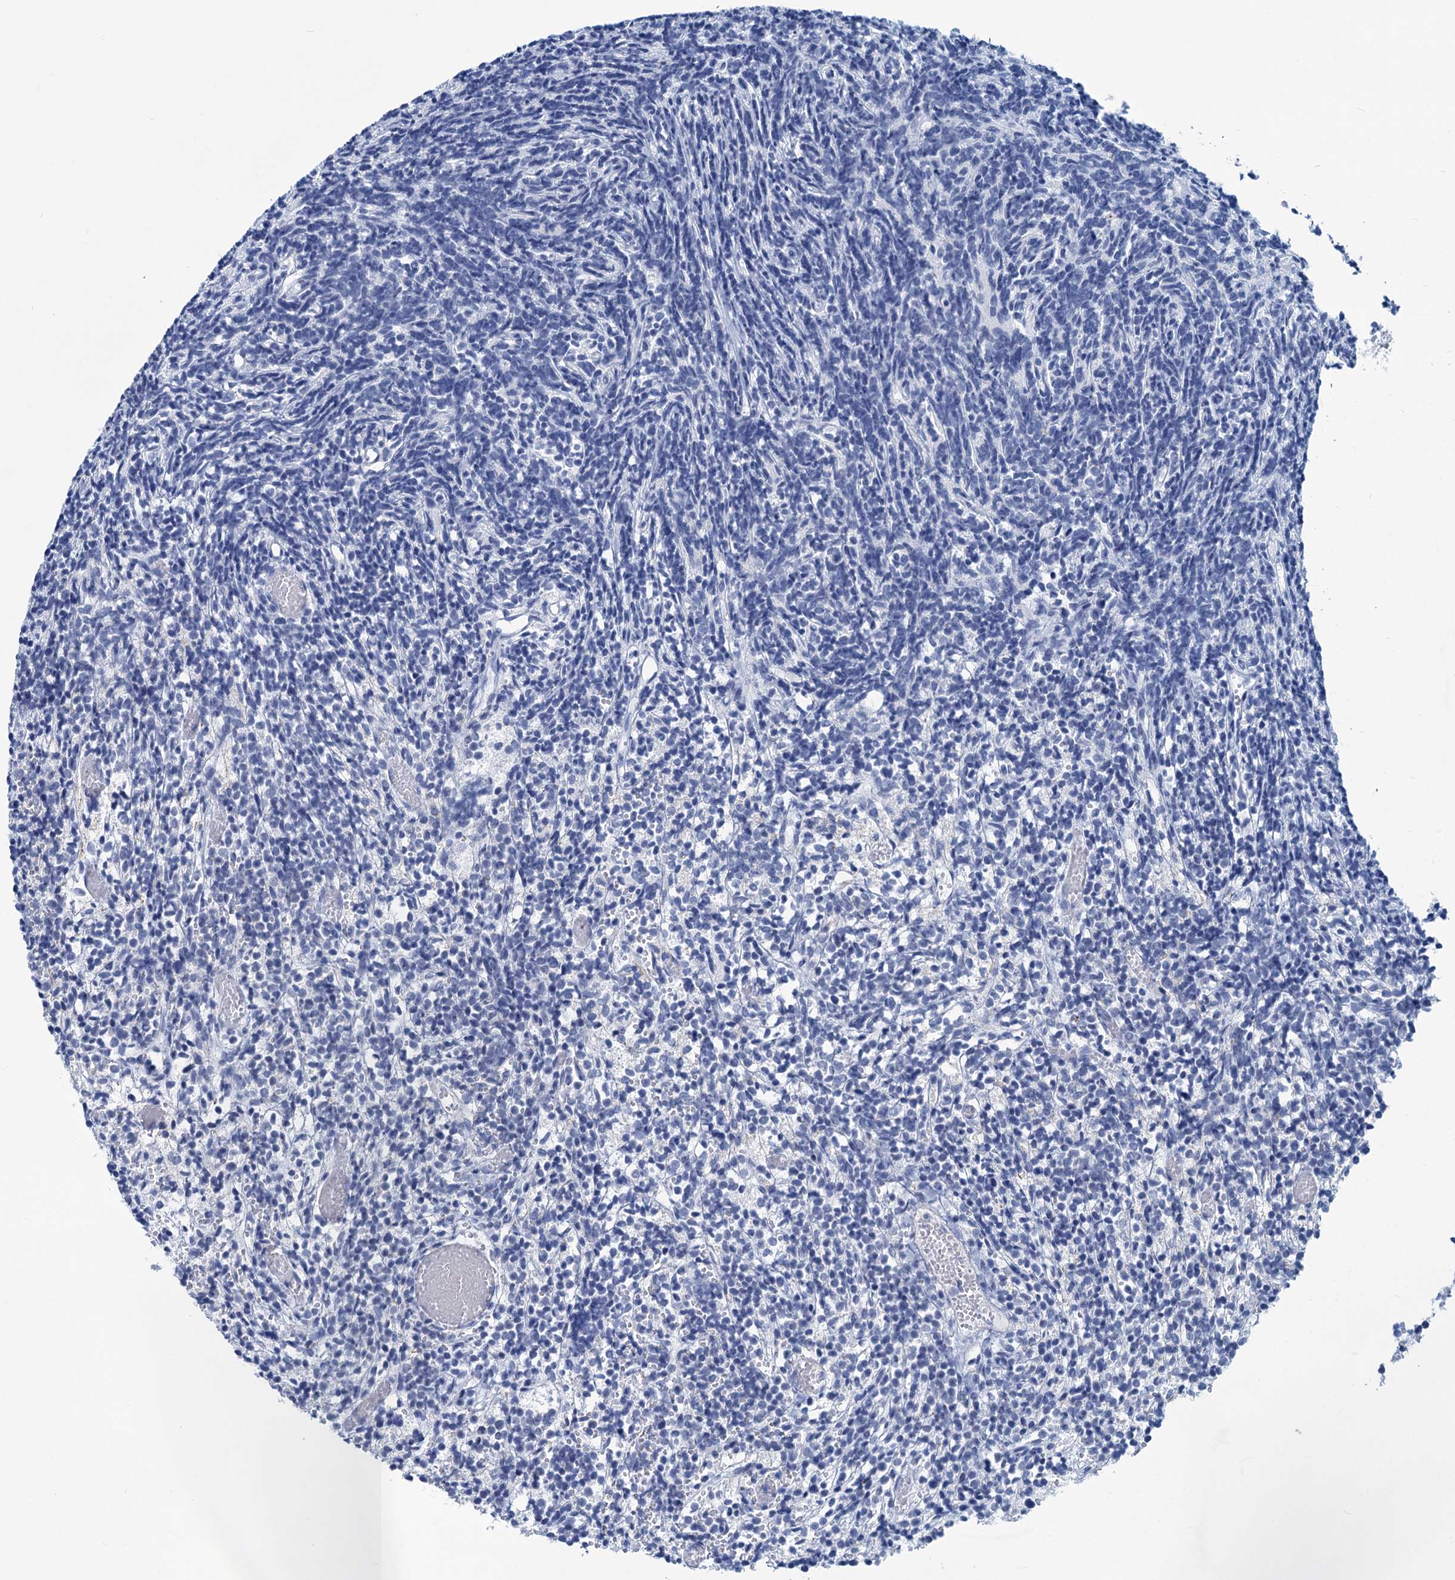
{"staining": {"intensity": "negative", "quantity": "none", "location": "none"}, "tissue": "glioma", "cell_type": "Tumor cells", "image_type": "cancer", "snomed": [{"axis": "morphology", "description": "Glioma, malignant, Low grade"}, {"axis": "topography", "description": "Brain"}], "caption": "An IHC photomicrograph of malignant glioma (low-grade) is shown. There is no staining in tumor cells of malignant glioma (low-grade).", "gene": "NEU3", "patient": {"sex": "female", "age": 1}}